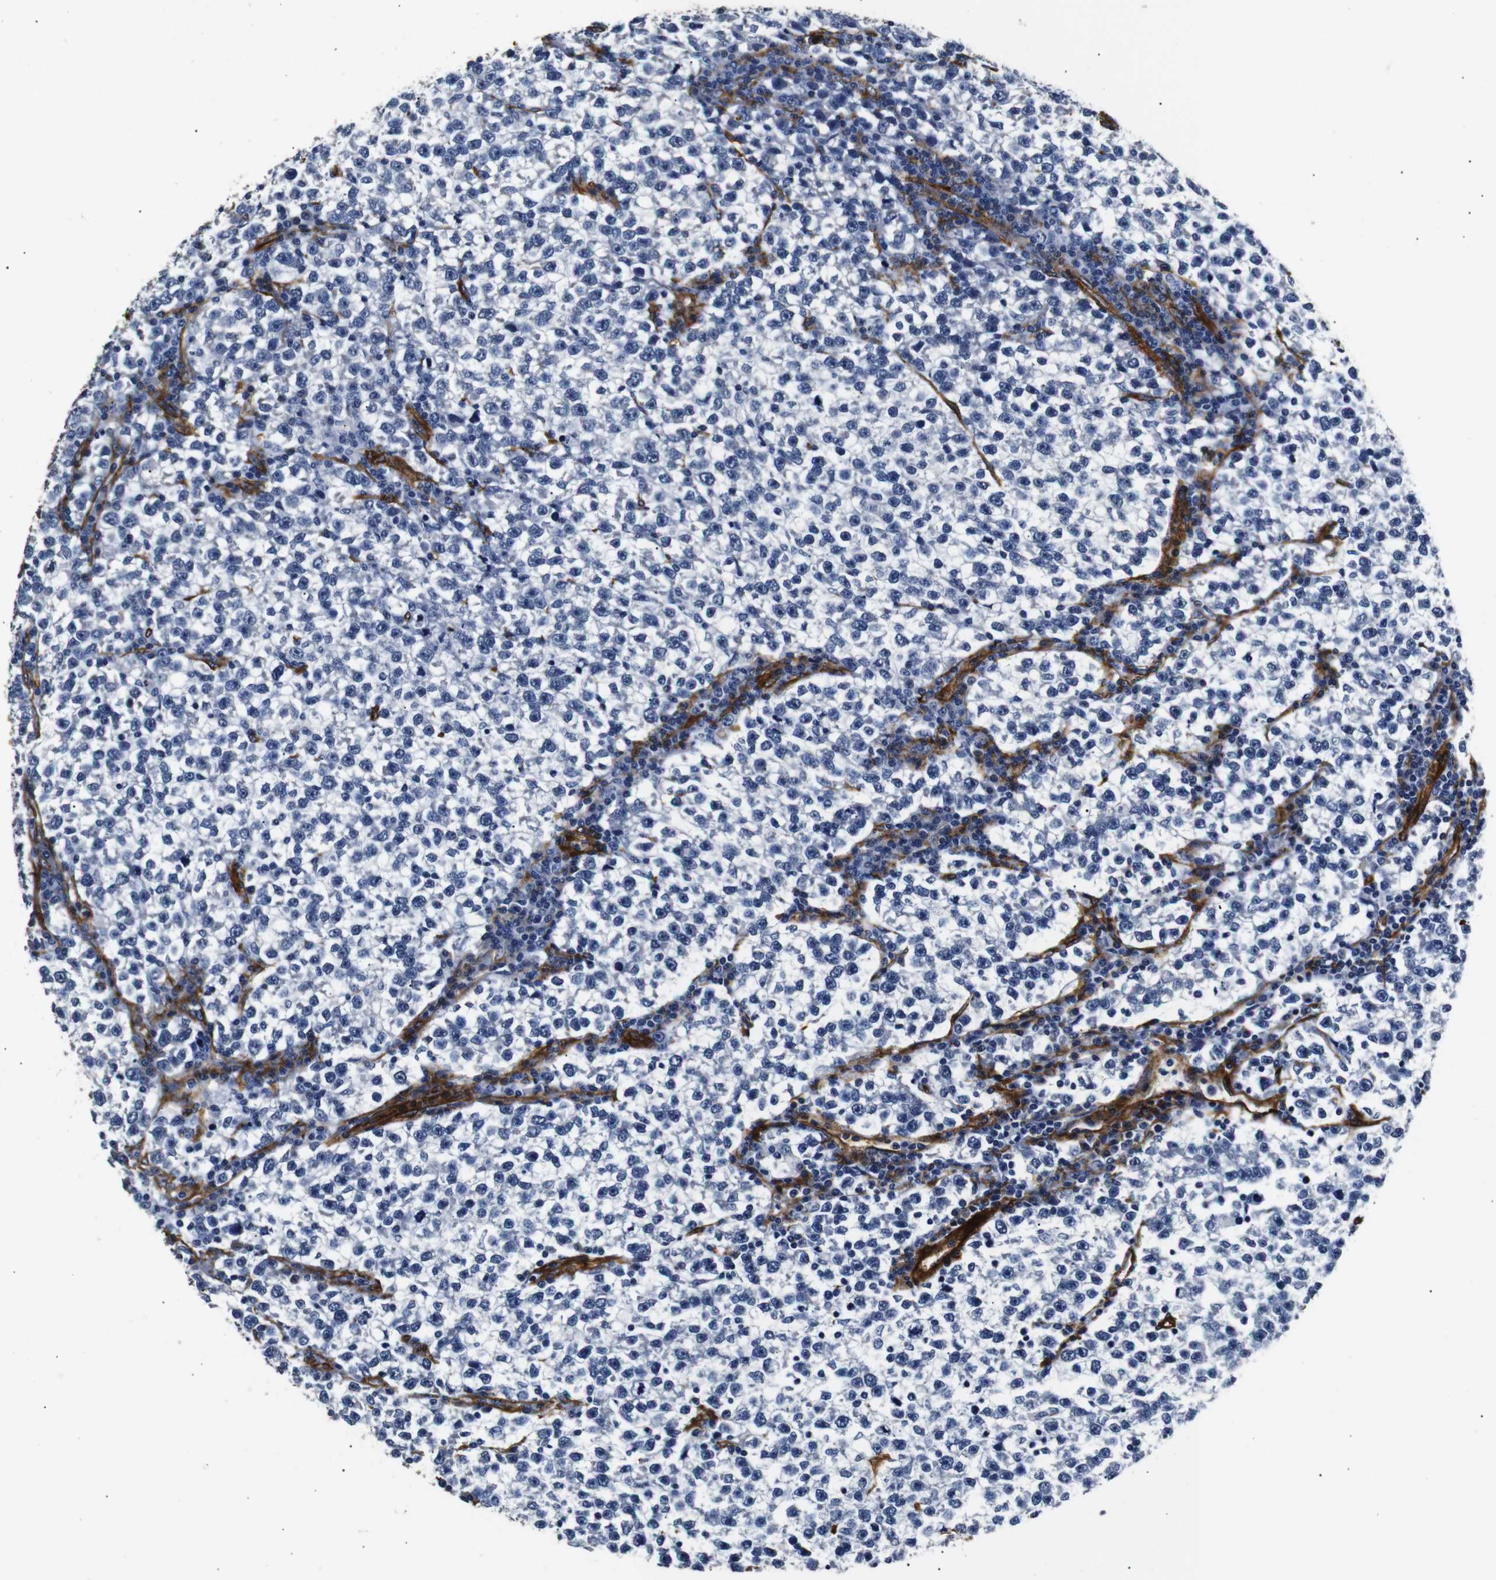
{"staining": {"intensity": "negative", "quantity": "none", "location": "none"}, "tissue": "testis cancer", "cell_type": "Tumor cells", "image_type": "cancer", "snomed": [{"axis": "morphology", "description": "Normal tissue, NOS"}, {"axis": "morphology", "description": "Seminoma, NOS"}, {"axis": "topography", "description": "Testis"}], "caption": "Tumor cells are negative for protein expression in human seminoma (testis).", "gene": "CAV2", "patient": {"sex": "male", "age": 43}}